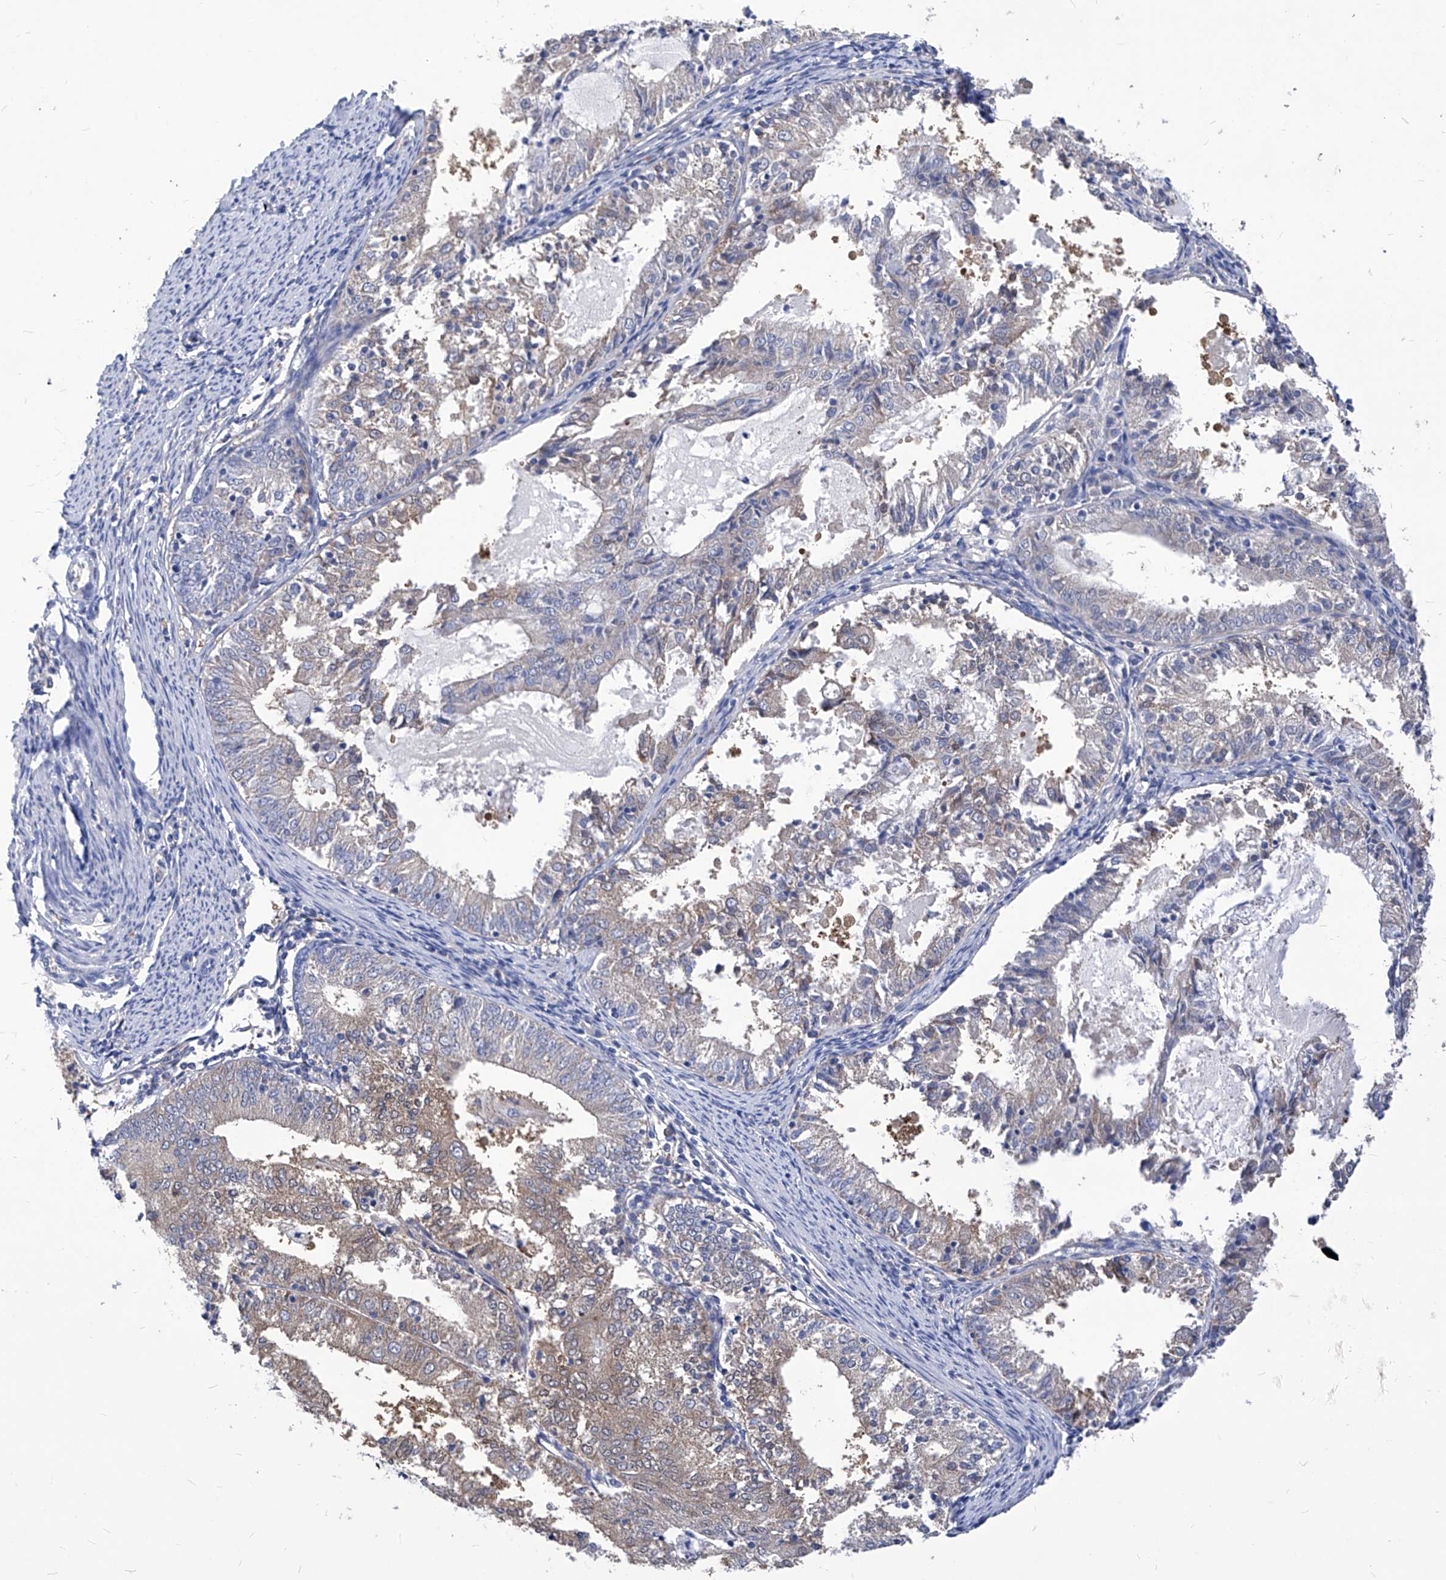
{"staining": {"intensity": "weak", "quantity": "<25%", "location": "cytoplasmic/membranous"}, "tissue": "endometrial cancer", "cell_type": "Tumor cells", "image_type": "cancer", "snomed": [{"axis": "morphology", "description": "Adenocarcinoma, NOS"}, {"axis": "topography", "description": "Endometrium"}], "caption": "High magnification brightfield microscopy of adenocarcinoma (endometrial) stained with DAB (brown) and counterstained with hematoxylin (blue): tumor cells show no significant positivity. (DAB IHC with hematoxylin counter stain).", "gene": "XPNPEP1", "patient": {"sex": "female", "age": 57}}